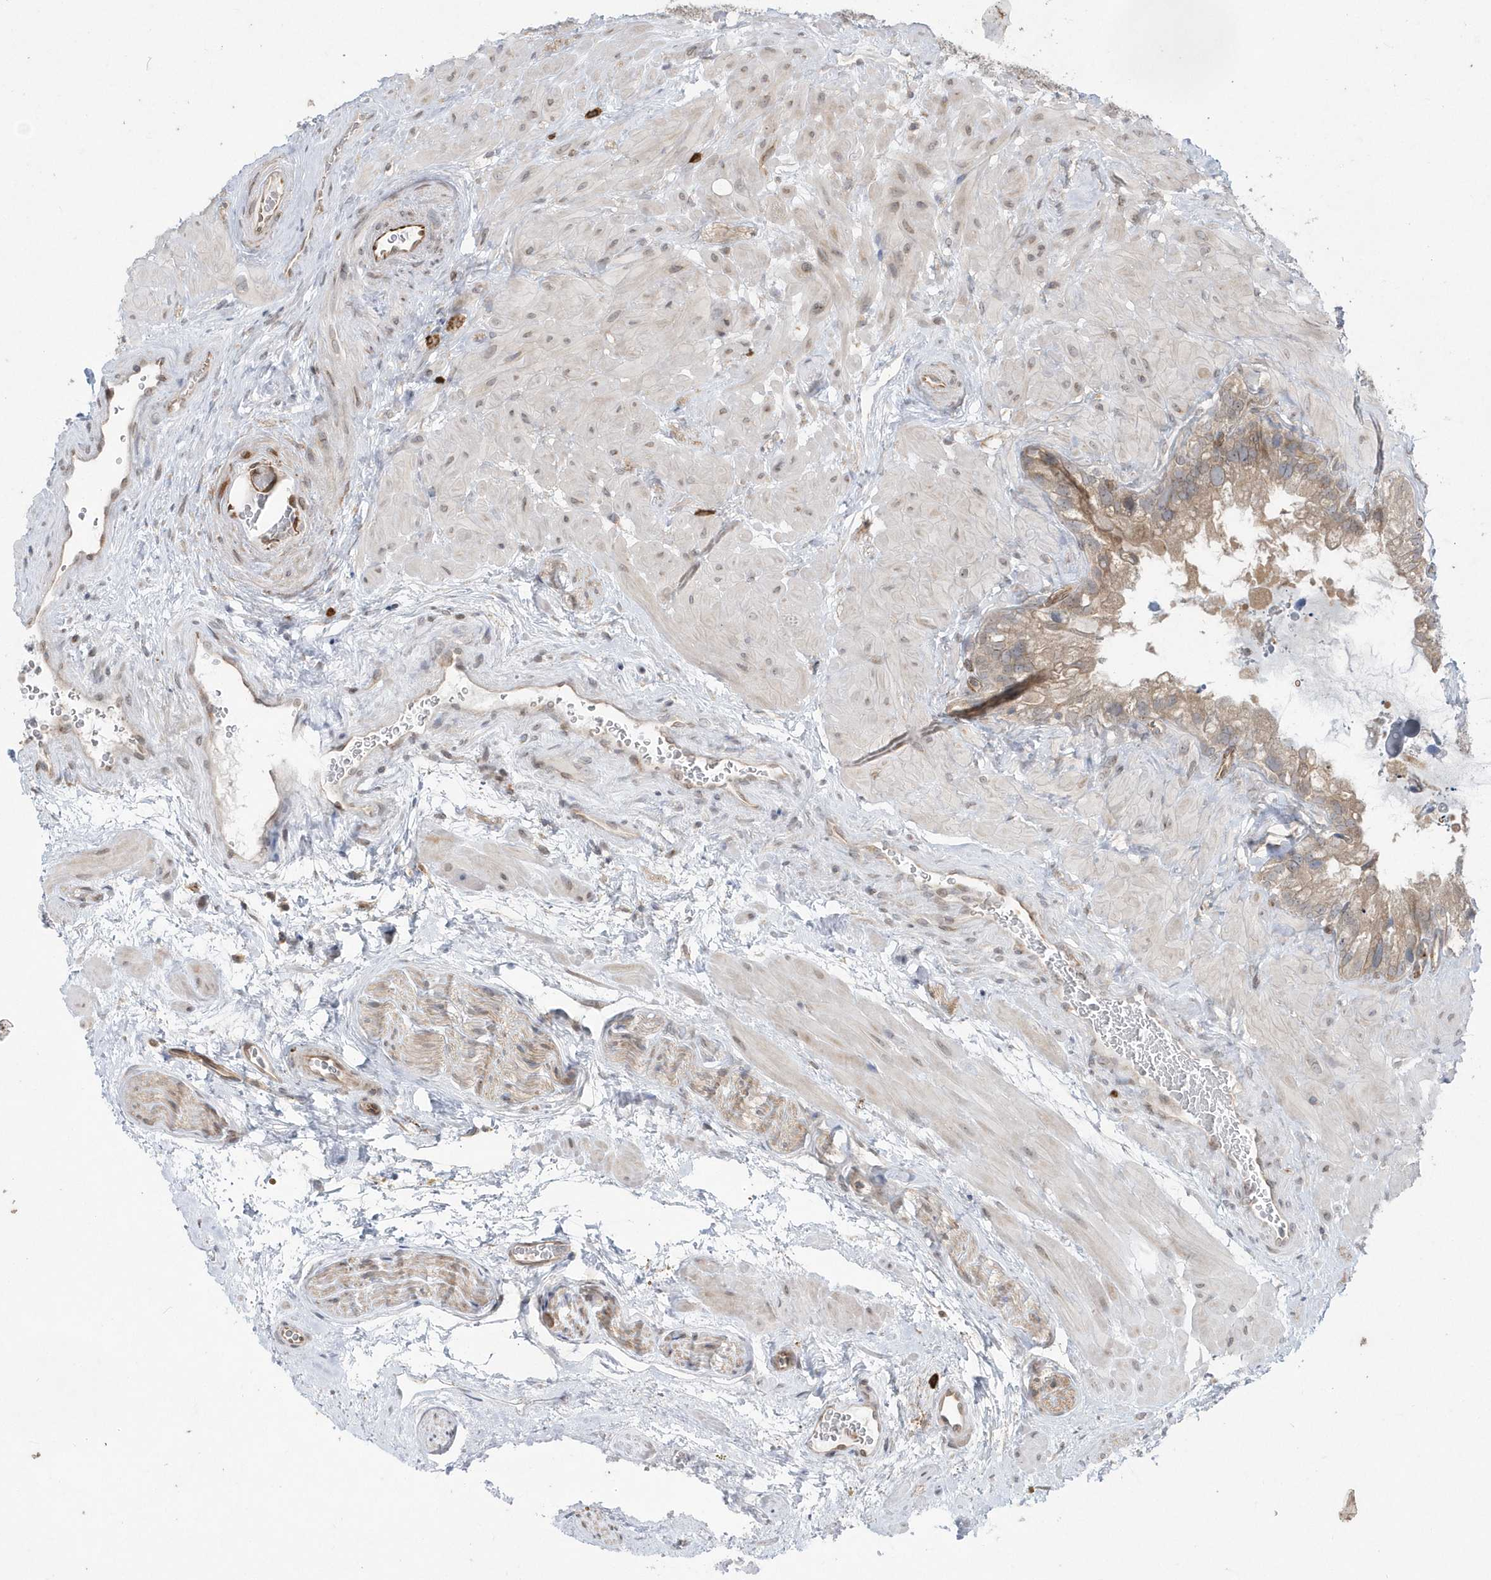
{"staining": {"intensity": "moderate", "quantity": "25%-75%", "location": "cytoplasmic/membranous"}, "tissue": "seminal vesicle", "cell_type": "Glandular cells", "image_type": "normal", "snomed": [{"axis": "morphology", "description": "Normal tissue, NOS"}, {"axis": "topography", "description": "Prostate"}, {"axis": "topography", "description": "Seminal veicle"}], "caption": "Unremarkable seminal vesicle demonstrates moderate cytoplasmic/membranous staining in about 25%-75% of glandular cells, visualized by immunohistochemistry.", "gene": "DHX57", "patient": {"sex": "male", "age": 68}}